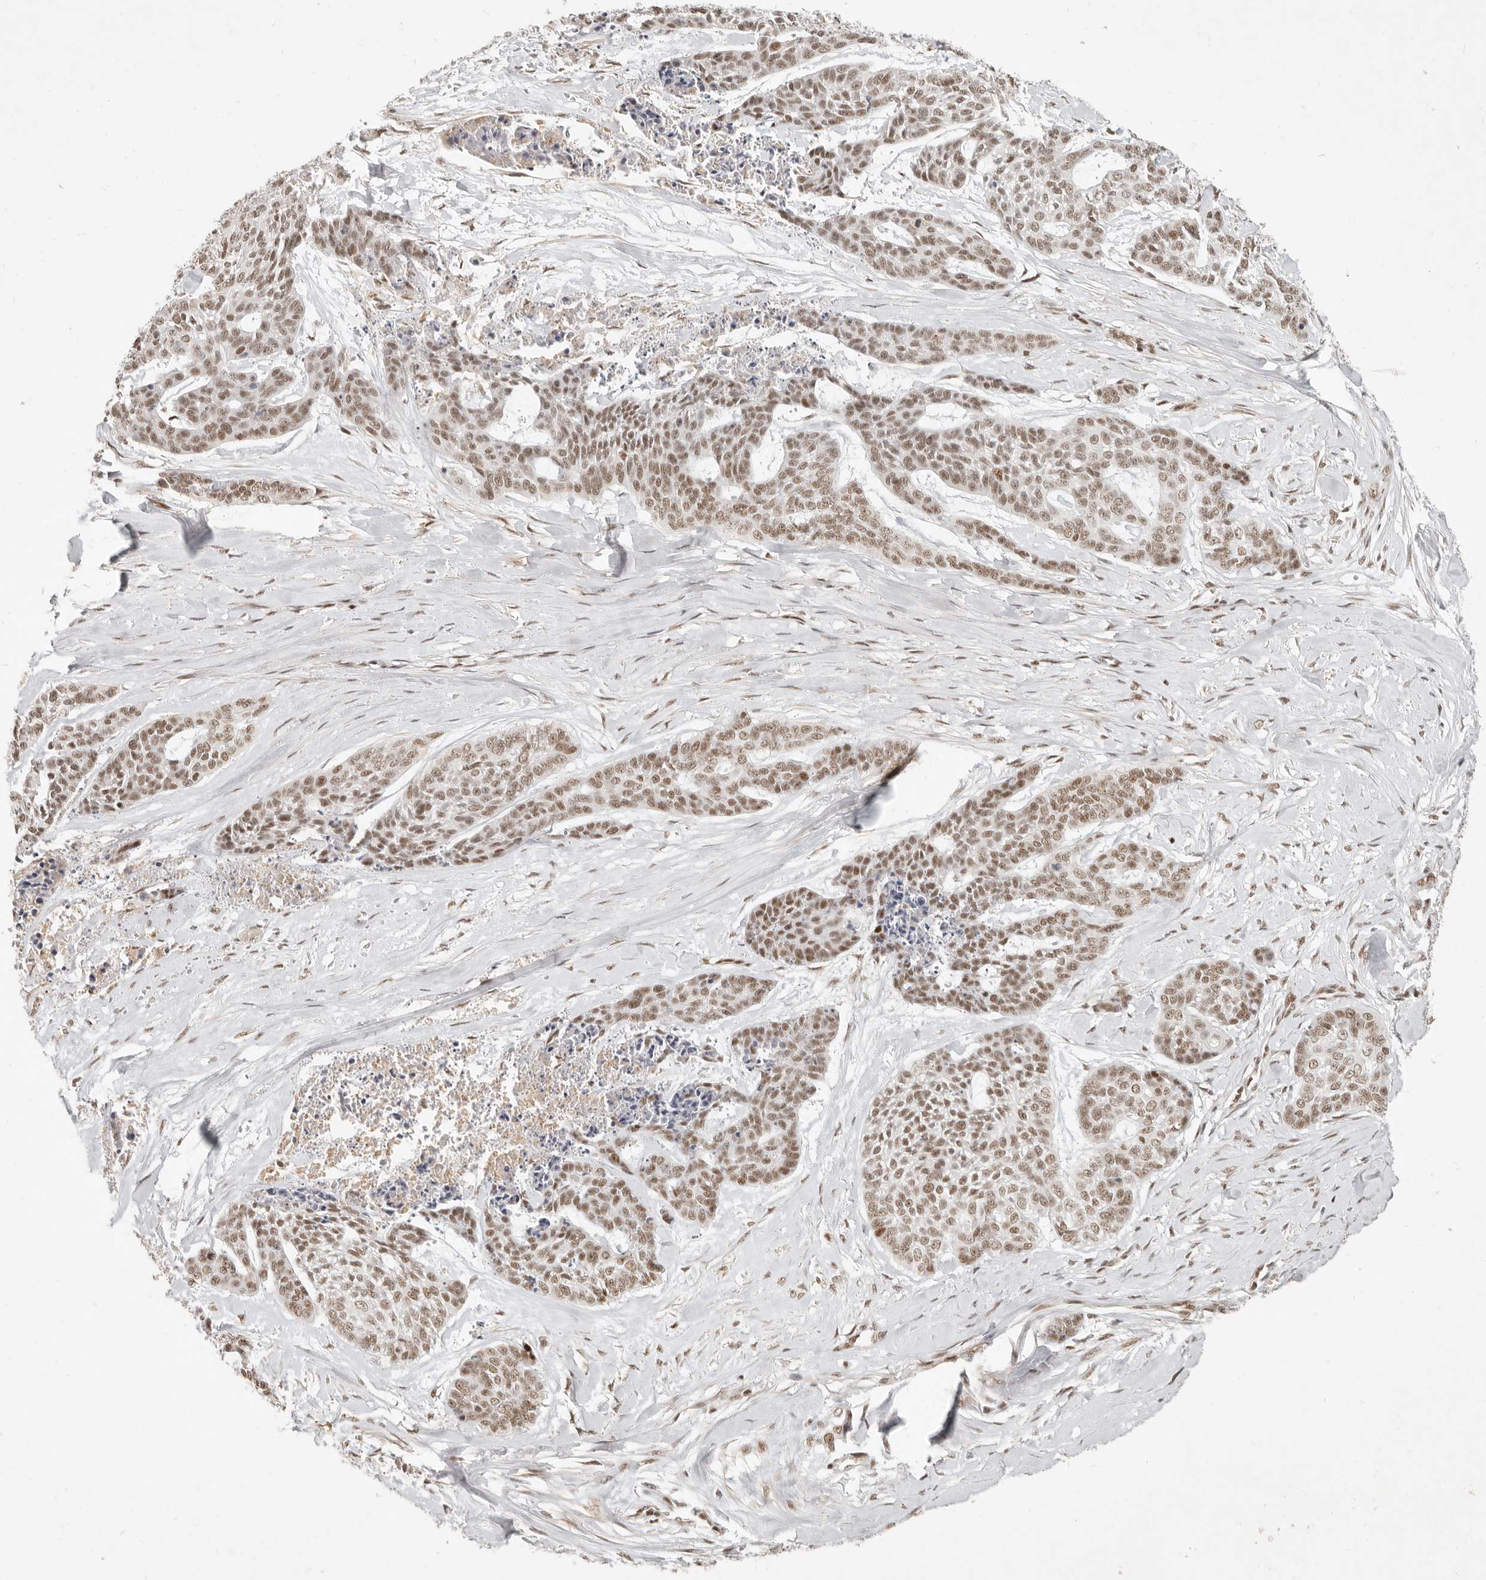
{"staining": {"intensity": "moderate", "quantity": ">75%", "location": "nuclear"}, "tissue": "skin cancer", "cell_type": "Tumor cells", "image_type": "cancer", "snomed": [{"axis": "morphology", "description": "Basal cell carcinoma"}, {"axis": "topography", "description": "Skin"}], "caption": "Protein staining exhibits moderate nuclear staining in approximately >75% of tumor cells in basal cell carcinoma (skin).", "gene": "GABPA", "patient": {"sex": "female", "age": 64}}